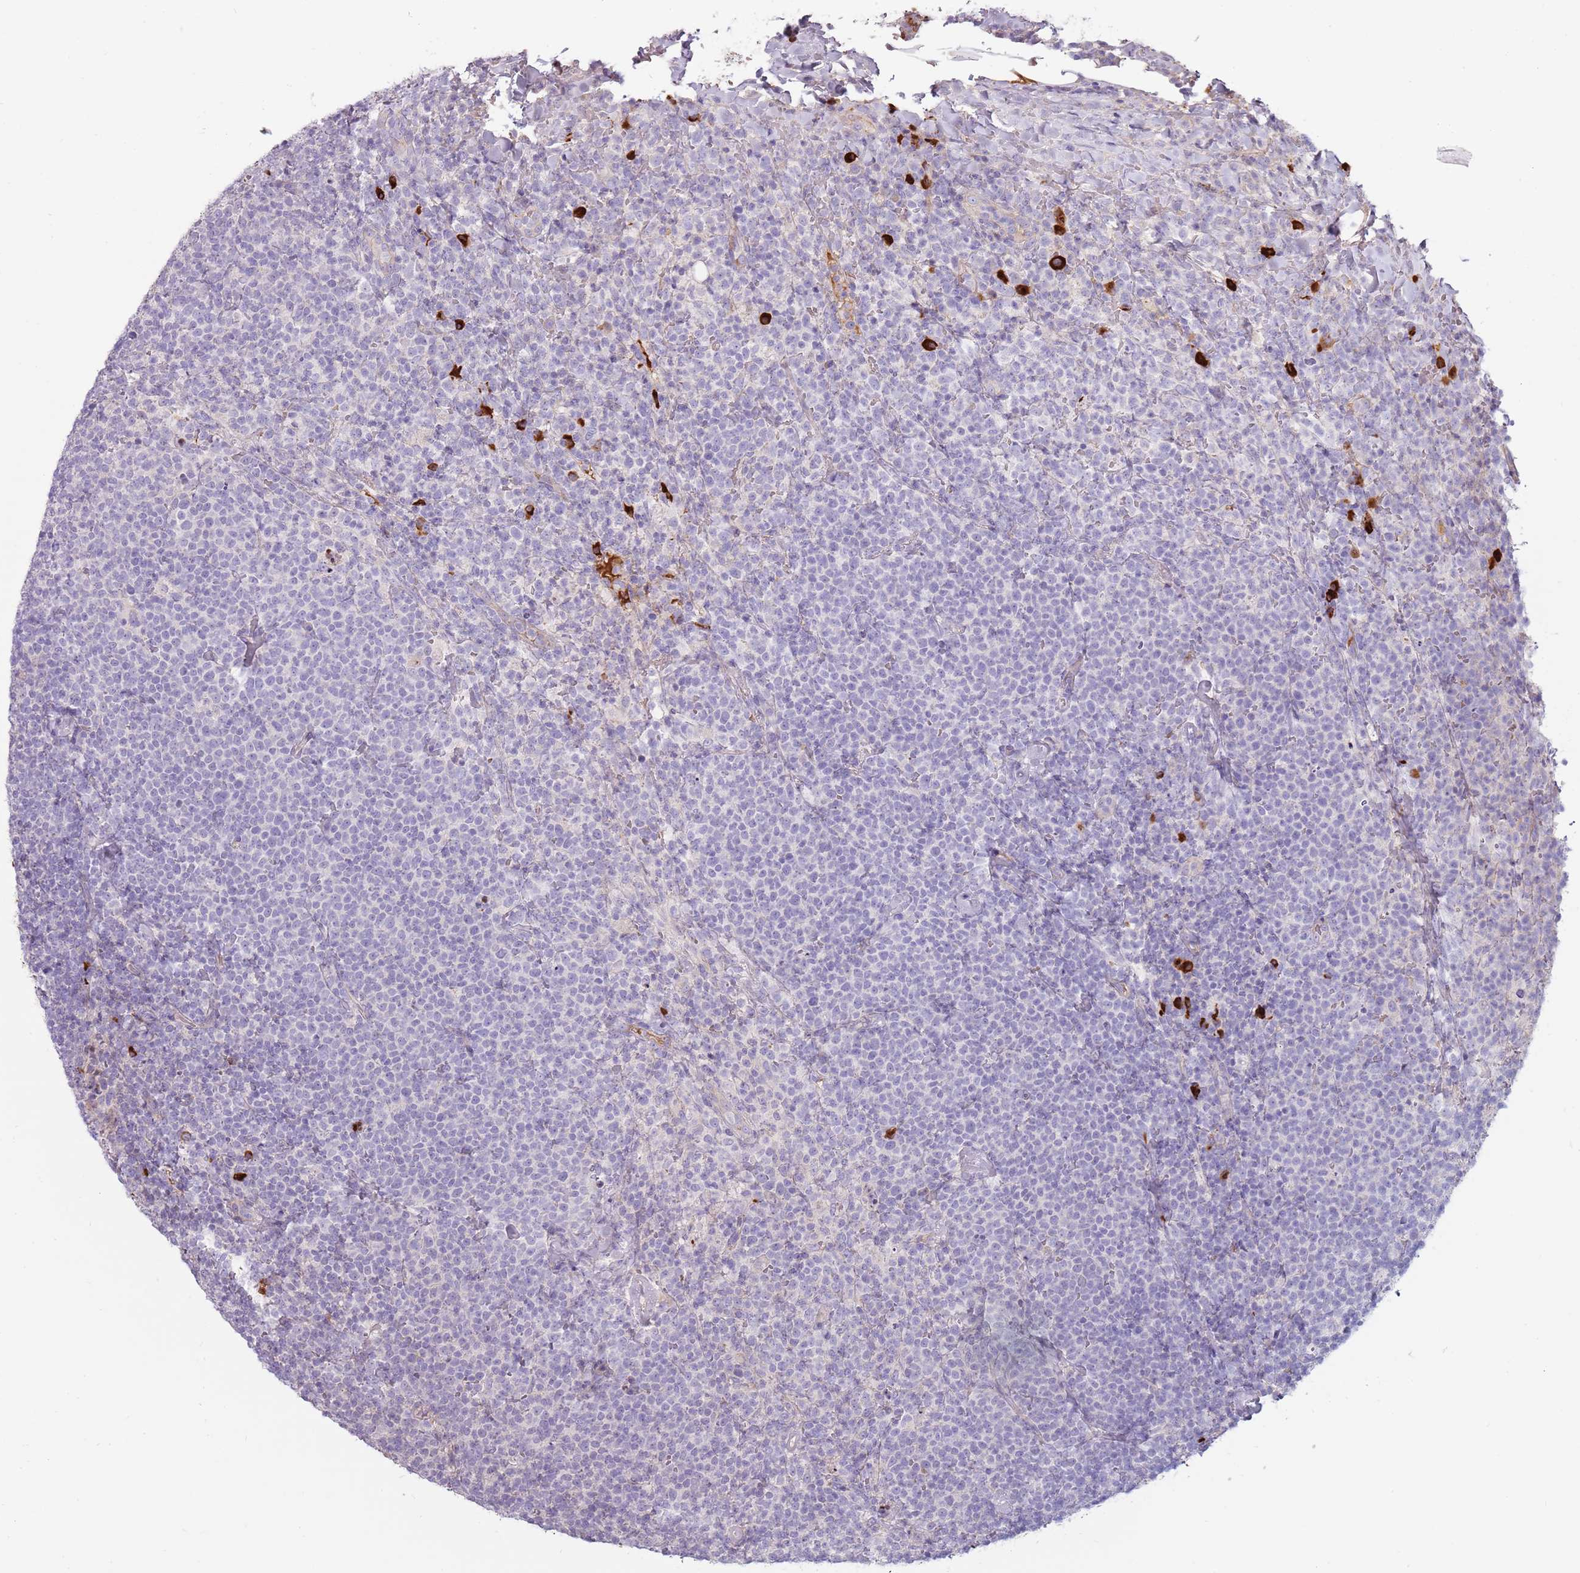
{"staining": {"intensity": "negative", "quantity": "none", "location": "none"}, "tissue": "lymphoma", "cell_type": "Tumor cells", "image_type": "cancer", "snomed": [{"axis": "morphology", "description": "Malignant lymphoma, non-Hodgkin's type, High grade"}, {"axis": "topography", "description": "Lymph node"}], "caption": "This is a photomicrograph of IHC staining of lymphoma, which shows no staining in tumor cells.", "gene": "MCUB", "patient": {"sex": "male", "age": 61}}